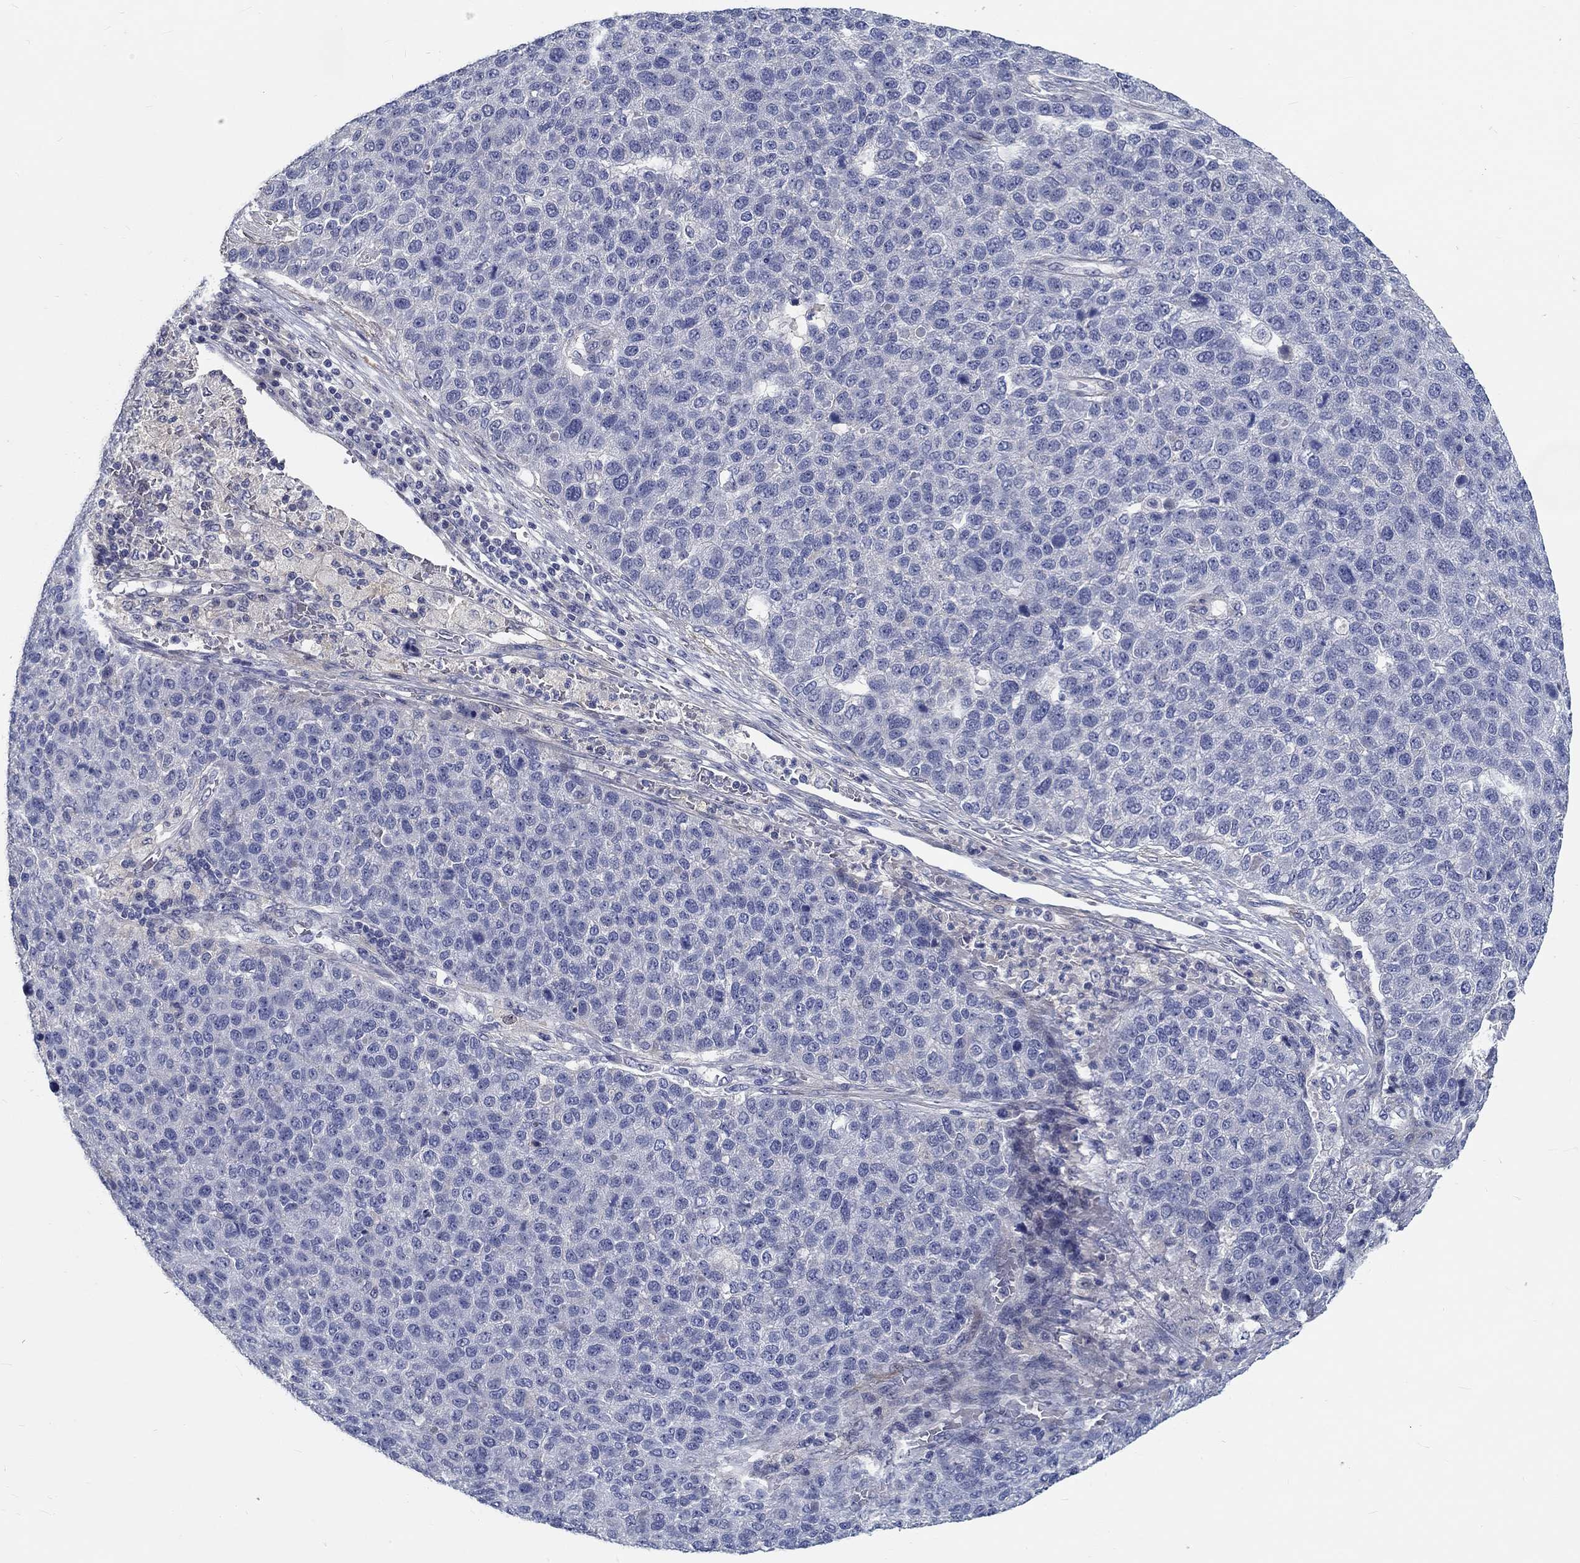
{"staining": {"intensity": "negative", "quantity": "none", "location": "none"}, "tissue": "pancreatic cancer", "cell_type": "Tumor cells", "image_type": "cancer", "snomed": [{"axis": "morphology", "description": "Adenocarcinoma, NOS"}, {"axis": "topography", "description": "Pancreas"}], "caption": "Tumor cells are negative for protein expression in human pancreatic cancer.", "gene": "MYBPC1", "patient": {"sex": "female", "age": 61}}